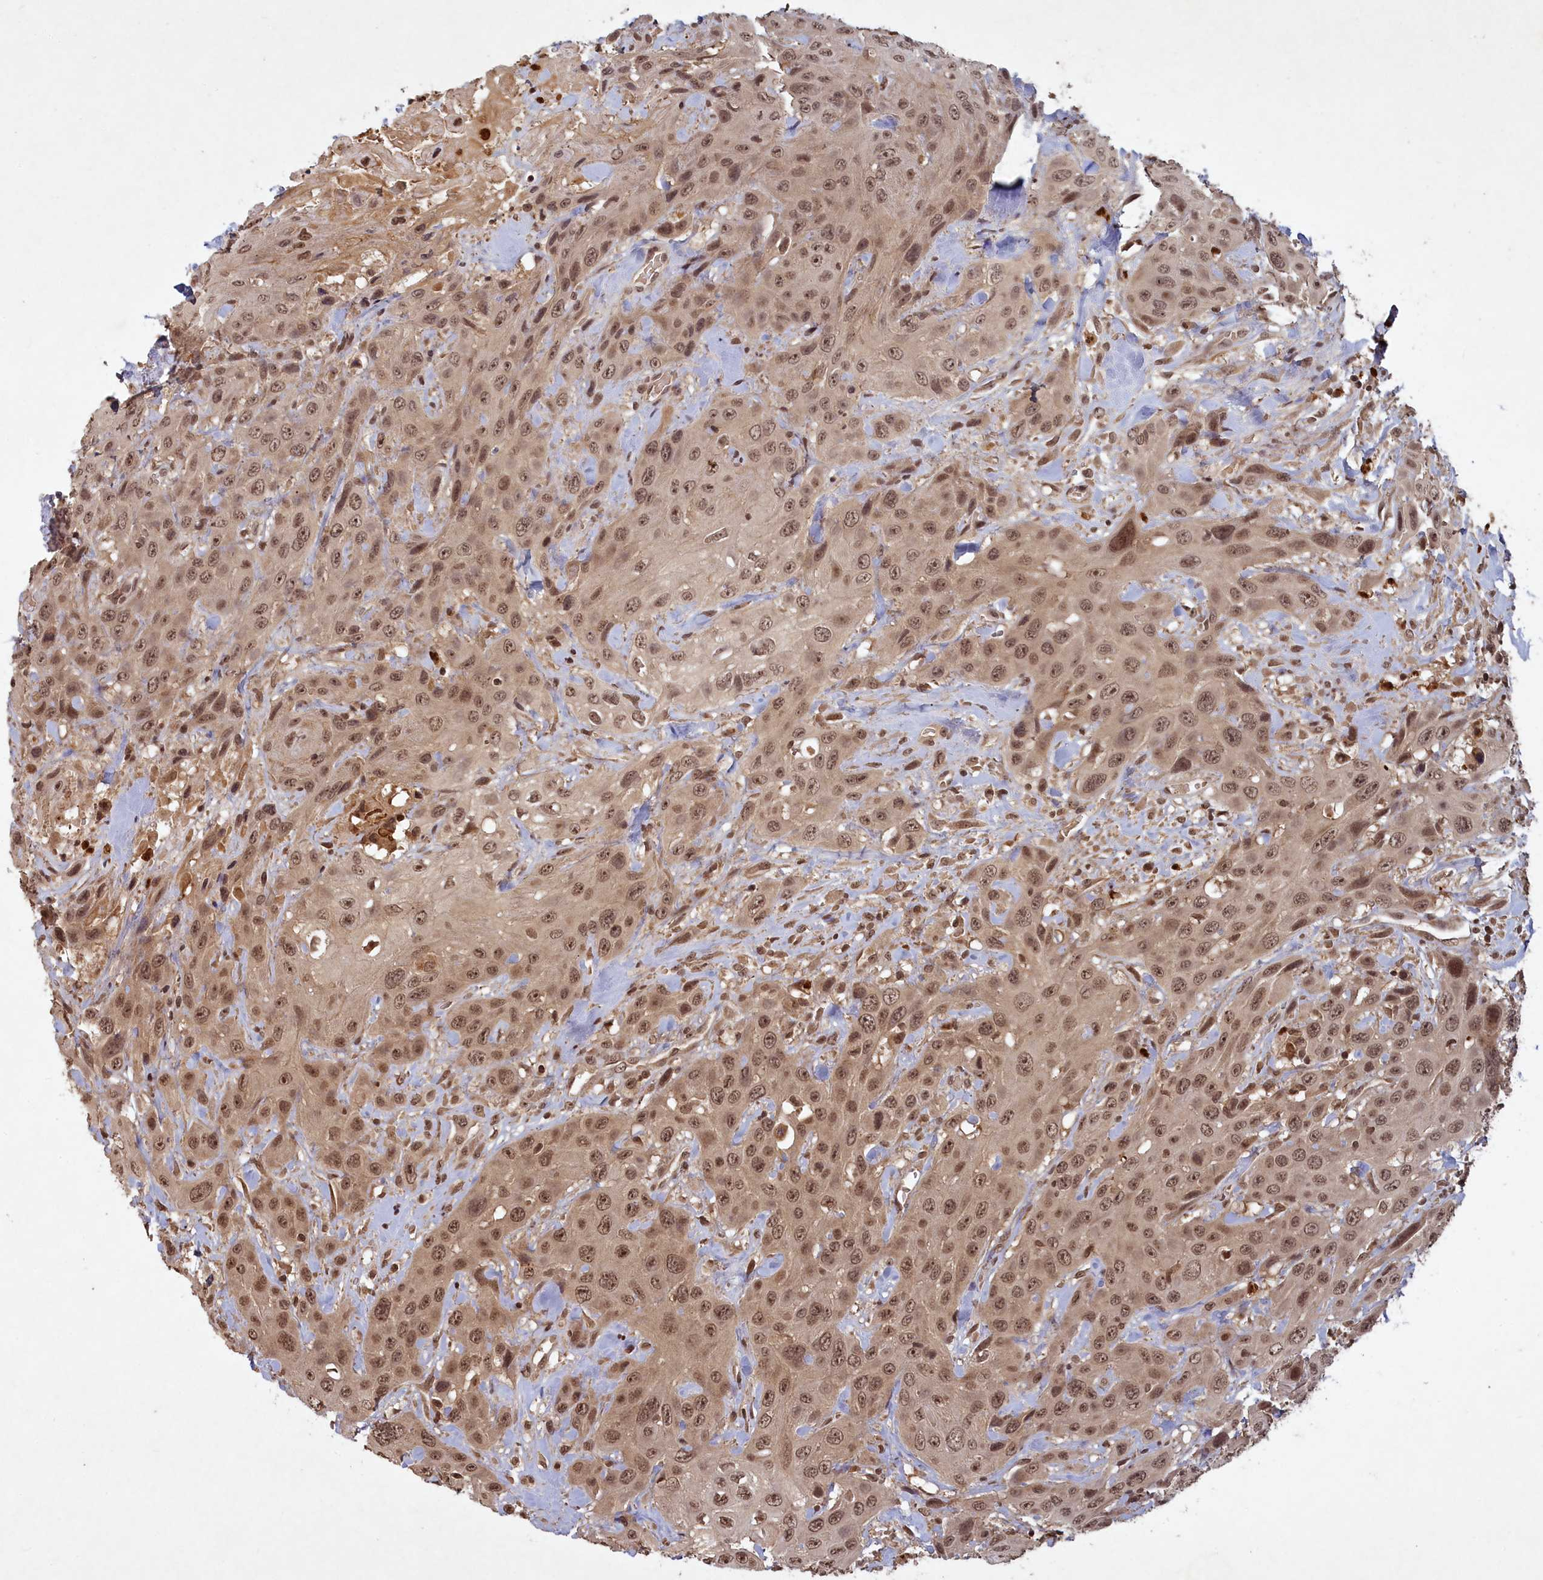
{"staining": {"intensity": "moderate", "quantity": ">75%", "location": "nuclear"}, "tissue": "head and neck cancer", "cell_type": "Tumor cells", "image_type": "cancer", "snomed": [{"axis": "morphology", "description": "Squamous cell carcinoma, NOS"}, {"axis": "topography", "description": "Head-Neck"}], "caption": "High-power microscopy captured an immunohistochemistry (IHC) image of head and neck cancer, revealing moderate nuclear expression in about >75% of tumor cells.", "gene": "SRMS", "patient": {"sex": "male", "age": 81}}